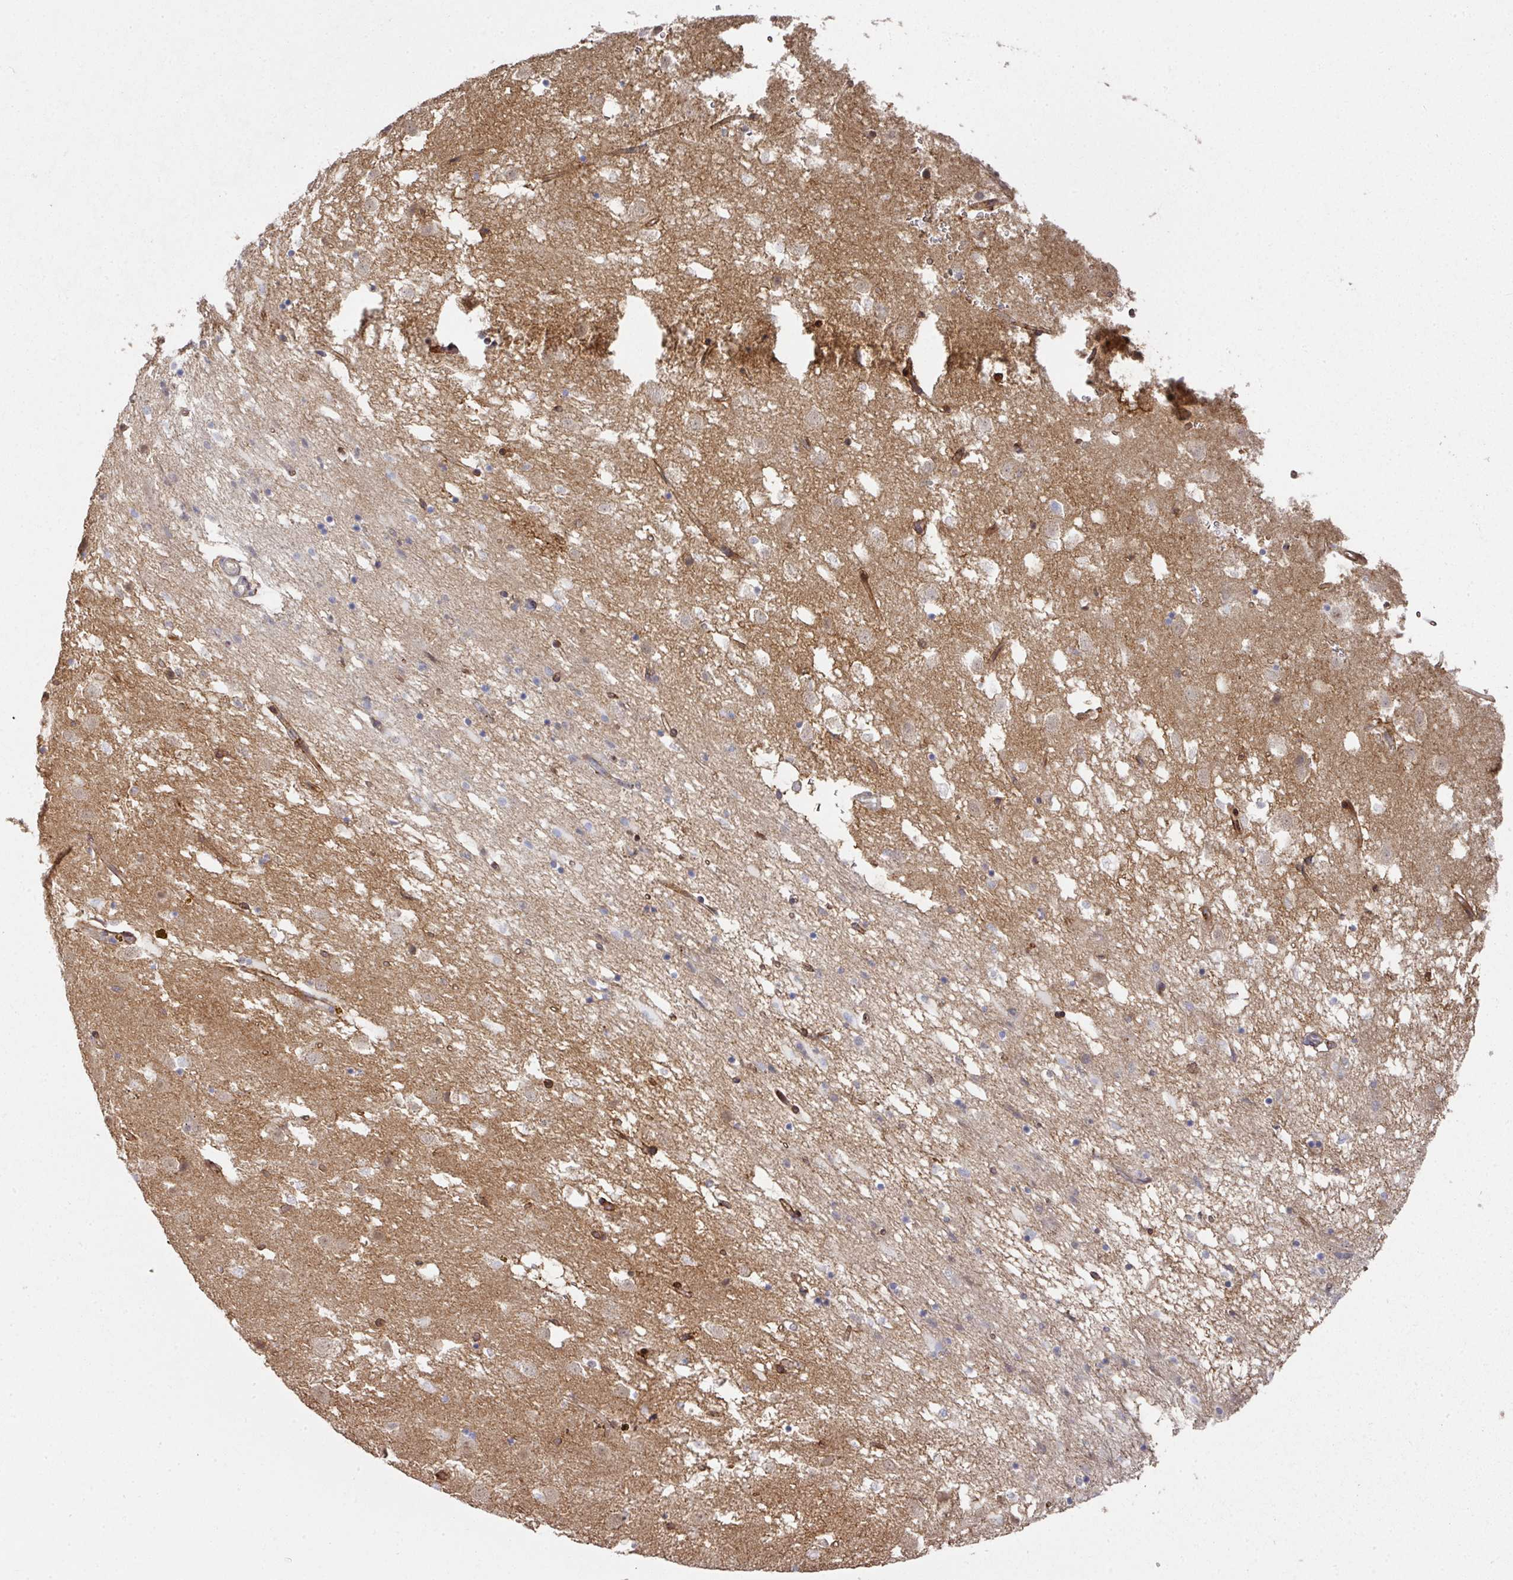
{"staining": {"intensity": "moderate", "quantity": "<25%", "location": "cytoplasmic/membranous,nuclear"}, "tissue": "caudate", "cell_type": "Glial cells", "image_type": "normal", "snomed": [{"axis": "morphology", "description": "Normal tissue, NOS"}, {"axis": "topography", "description": "Lateral ventricle wall"}], "caption": "Human caudate stained for a protein (brown) shows moderate cytoplasmic/membranous,nuclear positive positivity in about <25% of glial cells.", "gene": "CA7", "patient": {"sex": "male", "age": 58}}